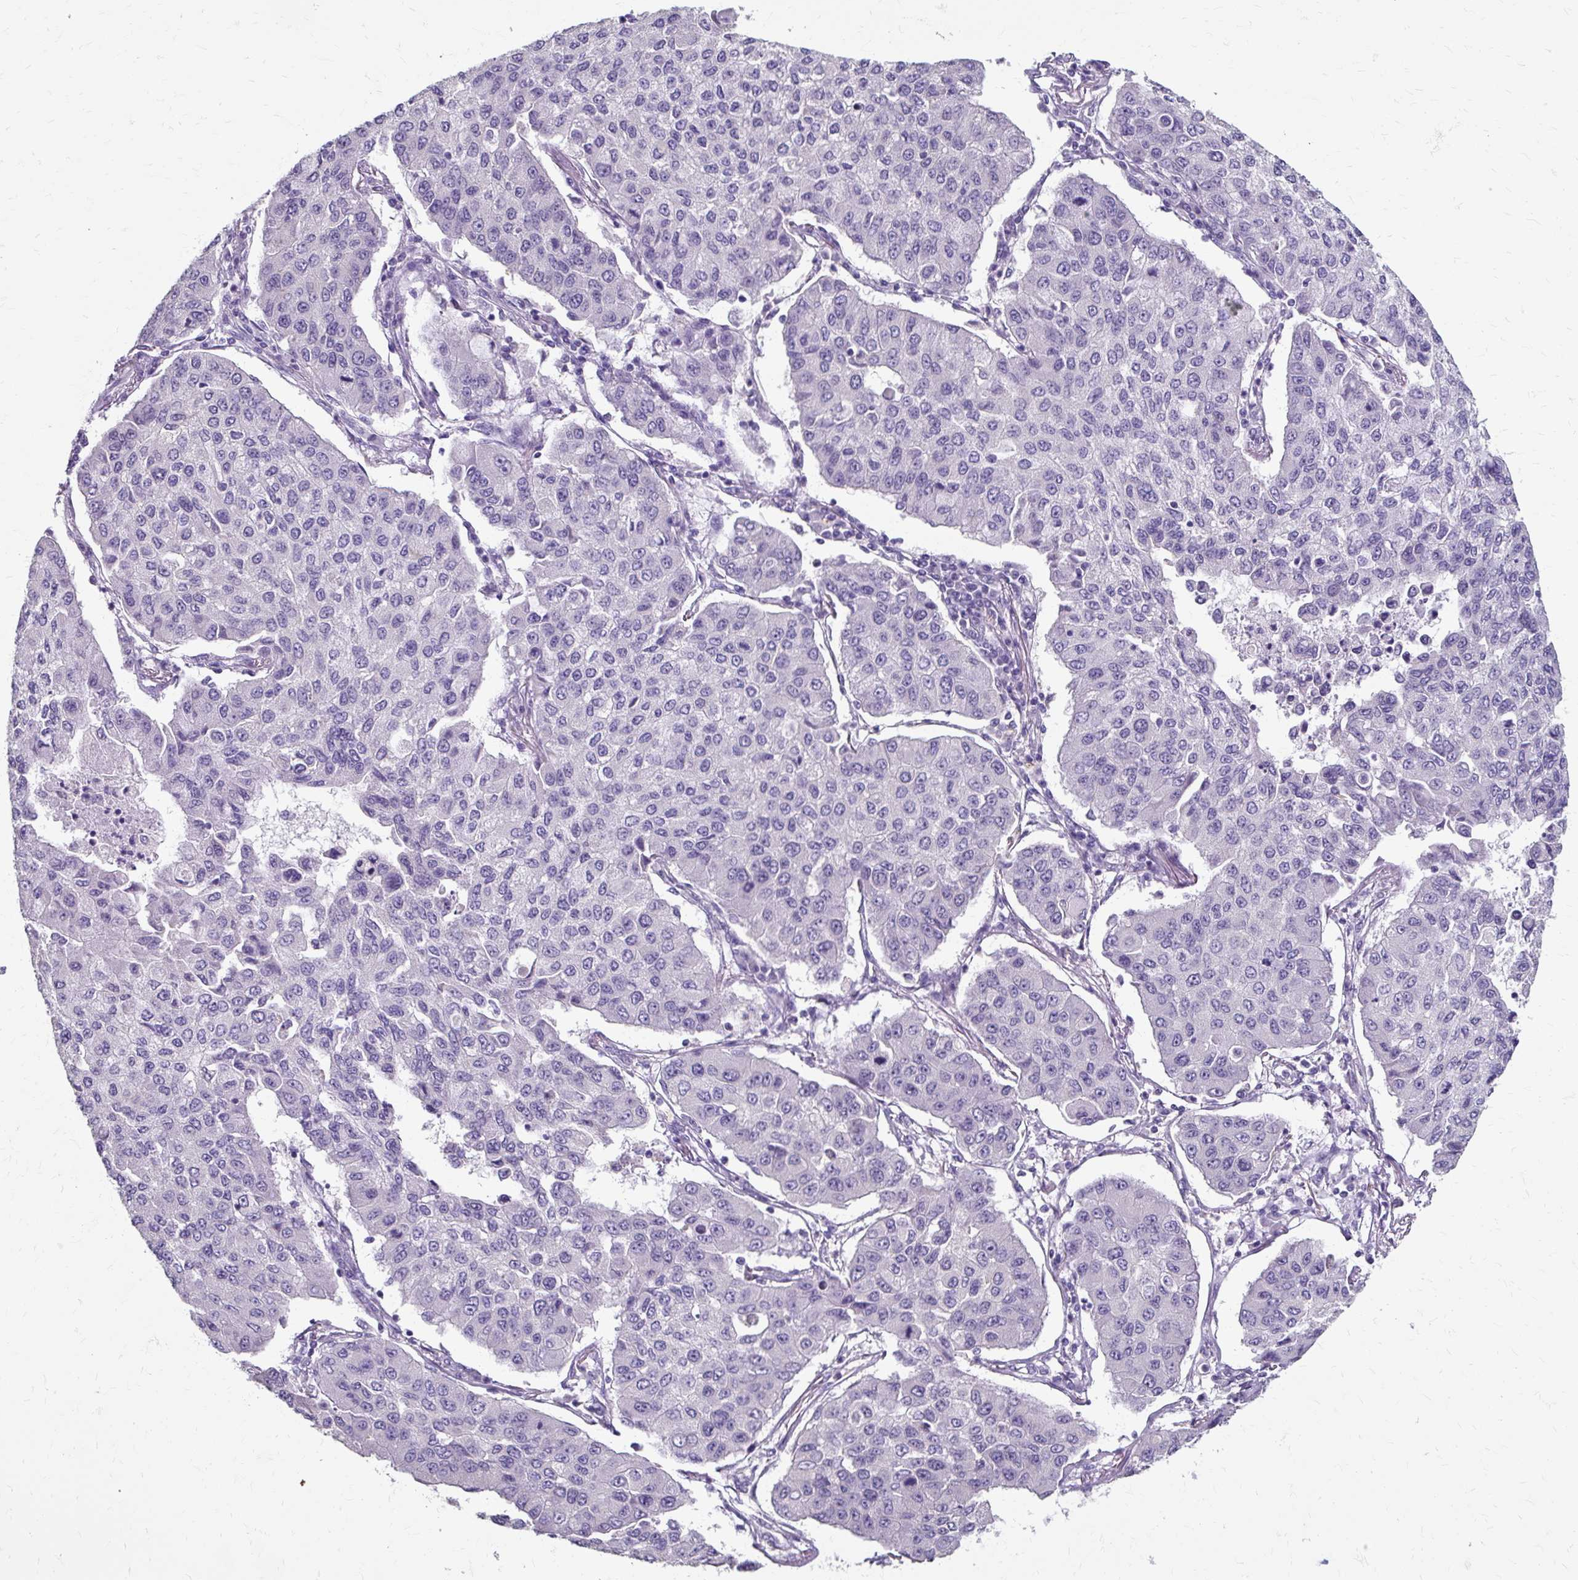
{"staining": {"intensity": "negative", "quantity": "none", "location": "none"}, "tissue": "lung cancer", "cell_type": "Tumor cells", "image_type": "cancer", "snomed": [{"axis": "morphology", "description": "Squamous cell carcinoma, NOS"}, {"axis": "topography", "description": "Lung"}], "caption": "A micrograph of human lung cancer (squamous cell carcinoma) is negative for staining in tumor cells.", "gene": "KLHL24", "patient": {"sex": "male", "age": 74}}